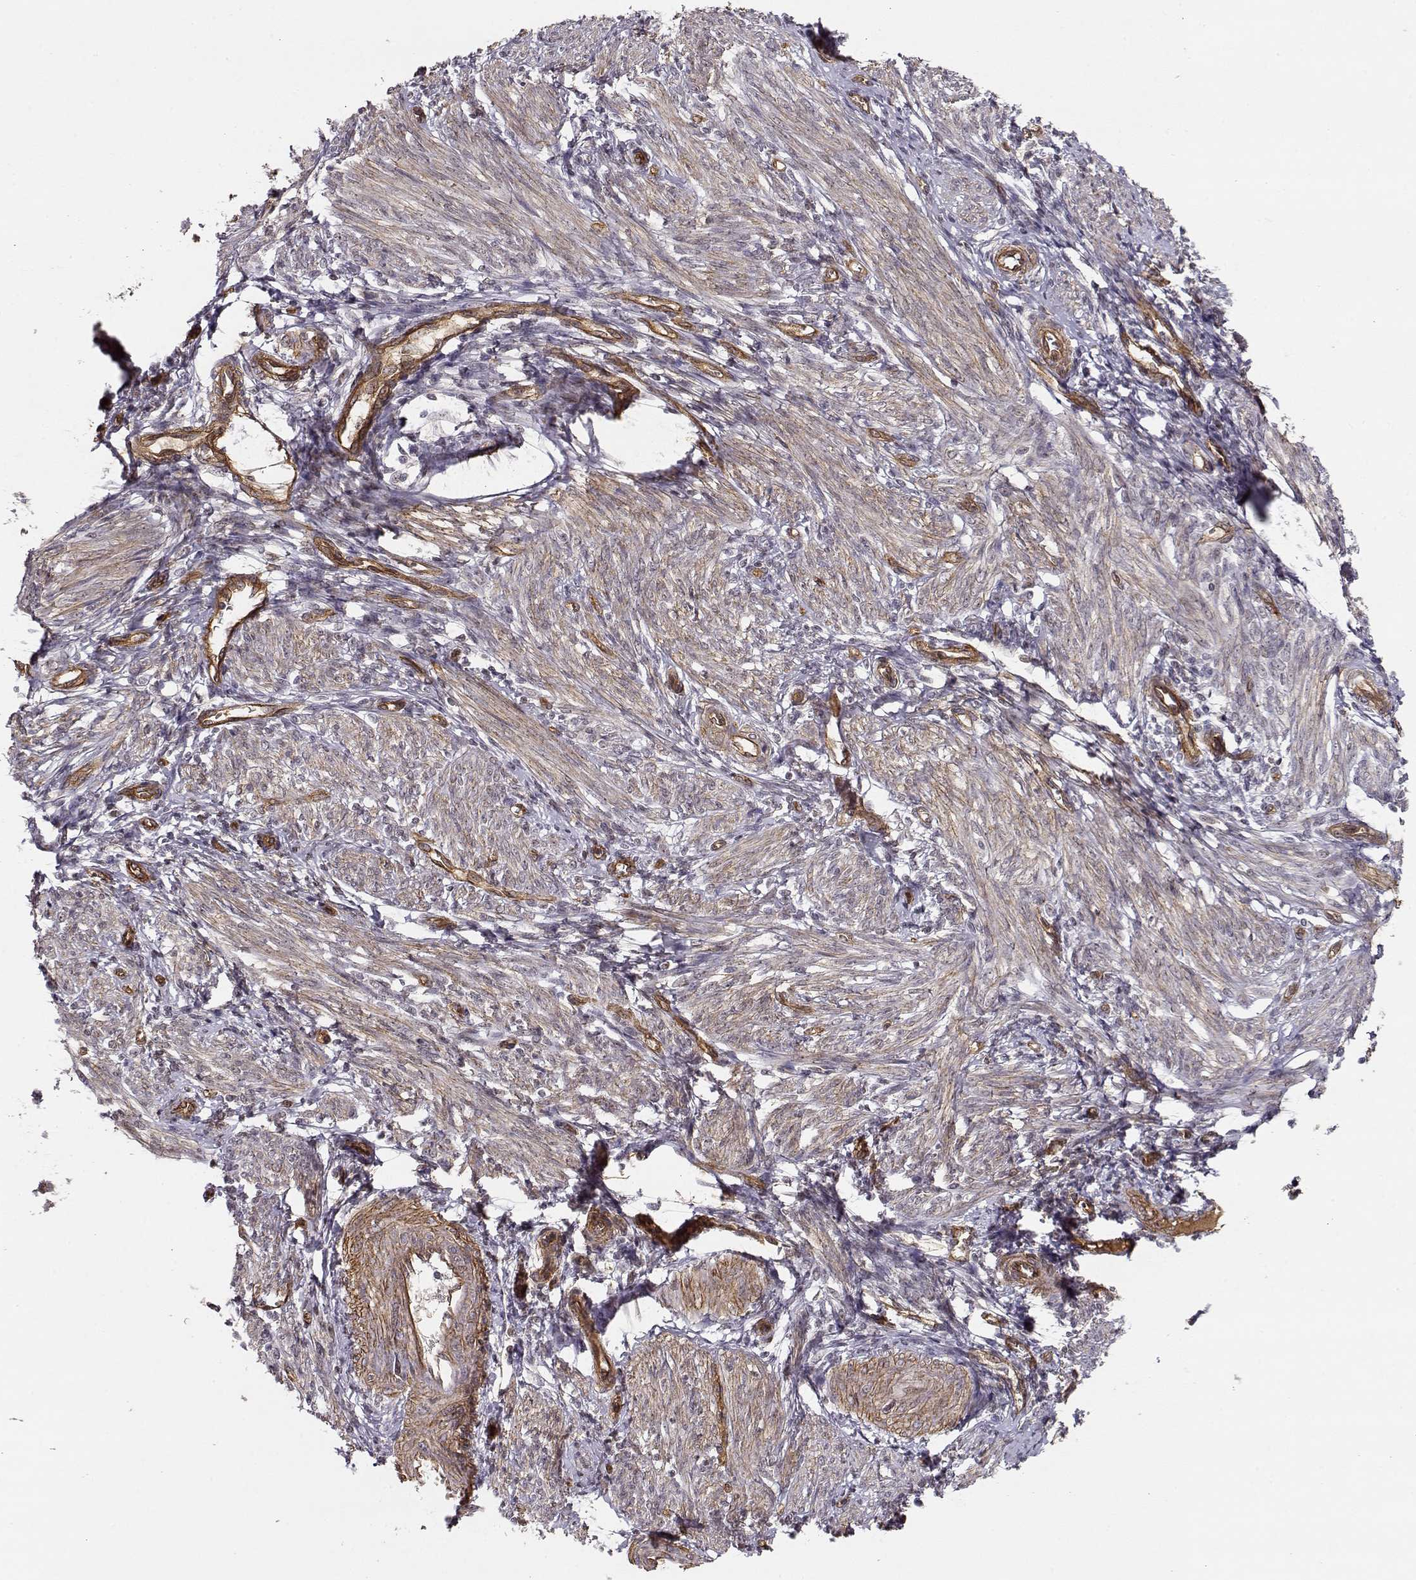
{"staining": {"intensity": "weak", "quantity": "<25%", "location": "nuclear"}, "tissue": "endometrium", "cell_type": "Cells in endometrial stroma", "image_type": "normal", "snomed": [{"axis": "morphology", "description": "Normal tissue, NOS"}, {"axis": "topography", "description": "Endometrium"}], "caption": "There is no significant staining in cells in endometrial stroma of endometrium.", "gene": "CIR1", "patient": {"sex": "female", "age": 42}}